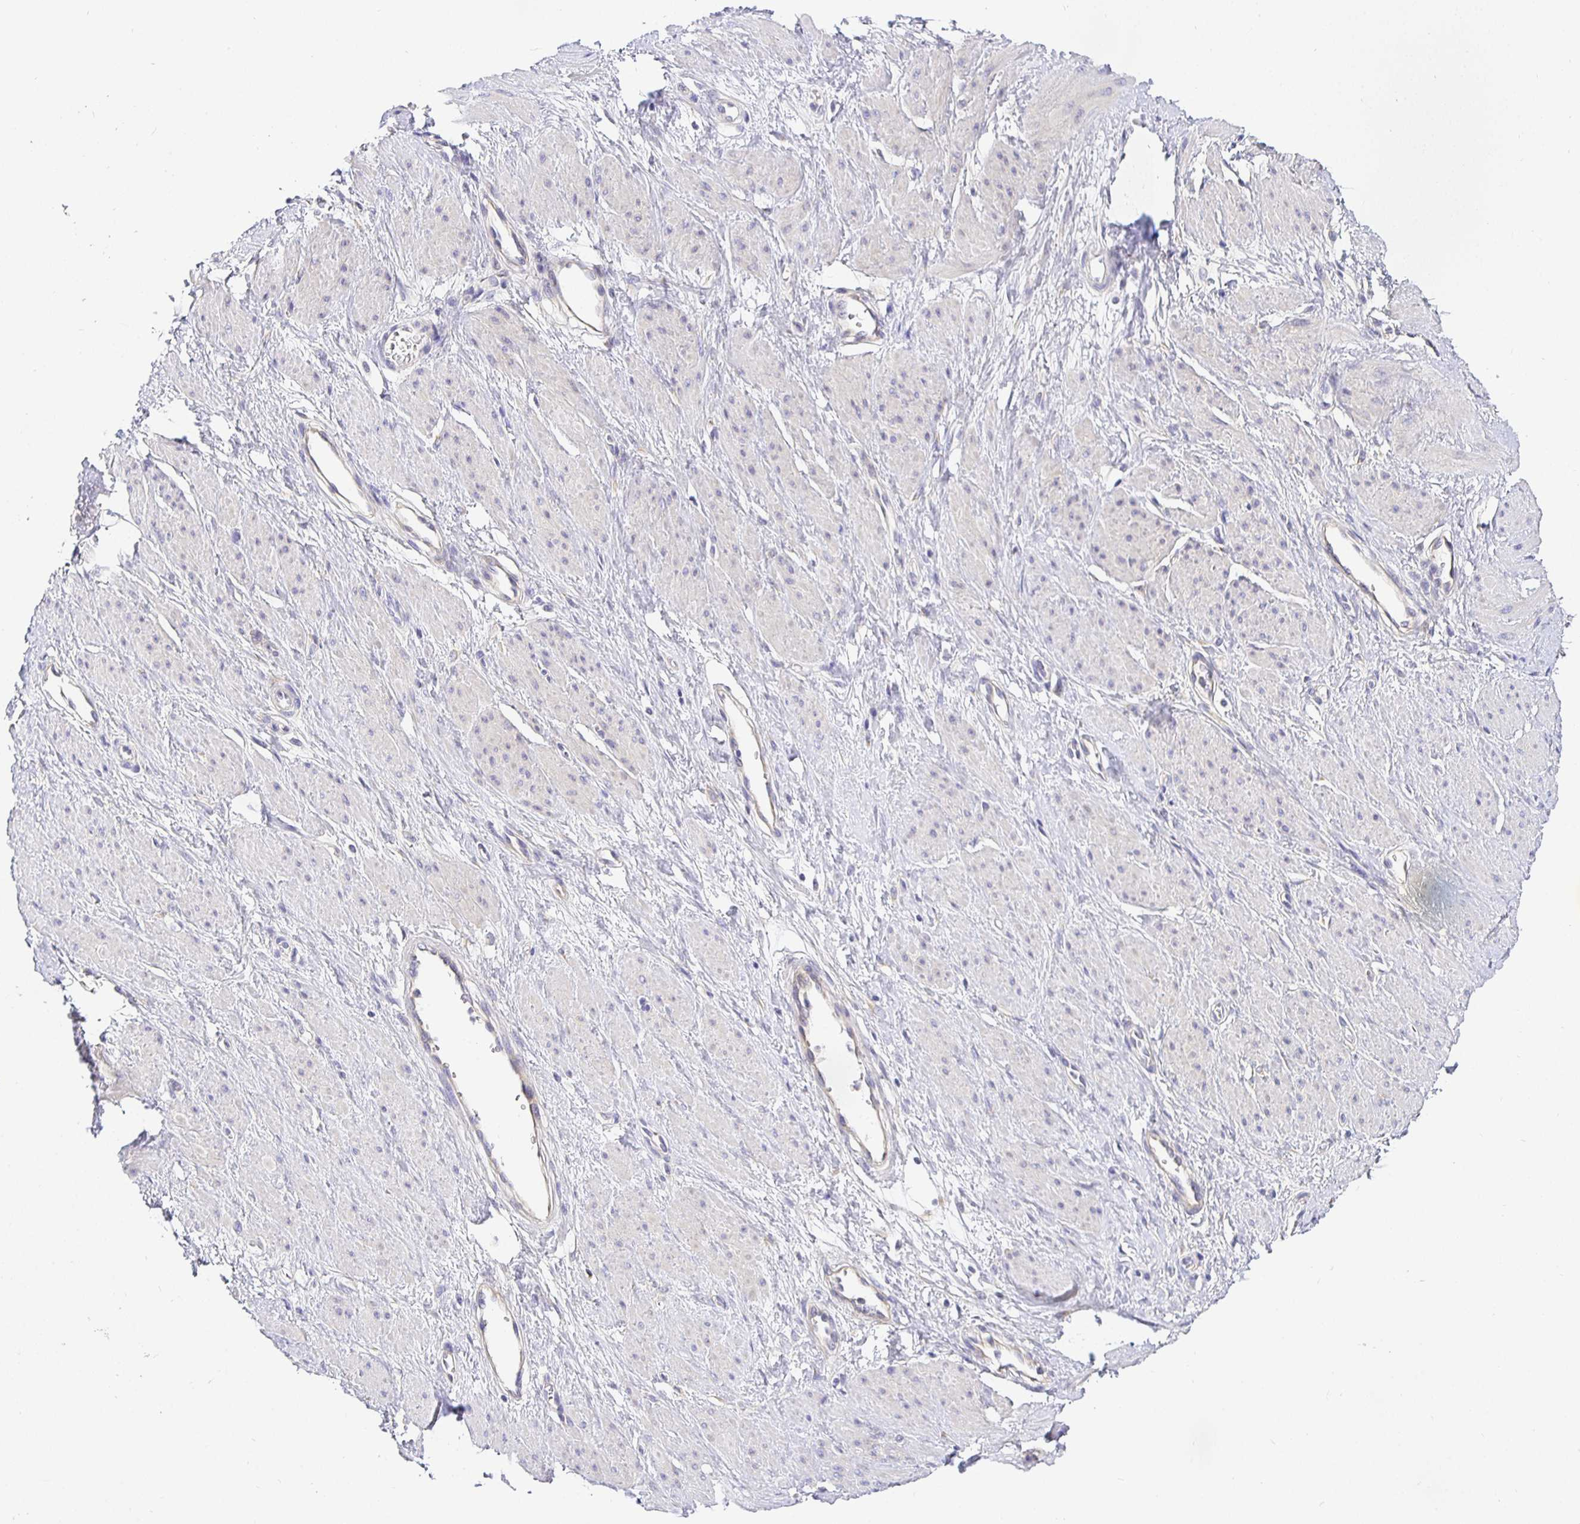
{"staining": {"intensity": "negative", "quantity": "none", "location": "none"}, "tissue": "smooth muscle", "cell_type": "Smooth muscle cells", "image_type": "normal", "snomed": [{"axis": "morphology", "description": "Normal tissue, NOS"}, {"axis": "topography", "description": "Smooth muscle"}, {"axis": "topography", "description": "Uterus"}], "caption": "Unremarkable smooth muscle was stained to show a protein in brown. There is no significant positivity in smooth muscle cells. (Brightfield microscopy of DAB (3,3'-diaminobenzidine) immunohistochemistry (IHC) at high magnification).", "gene": "OPALIN", "patient": {"sex": "female", "age": 39}}